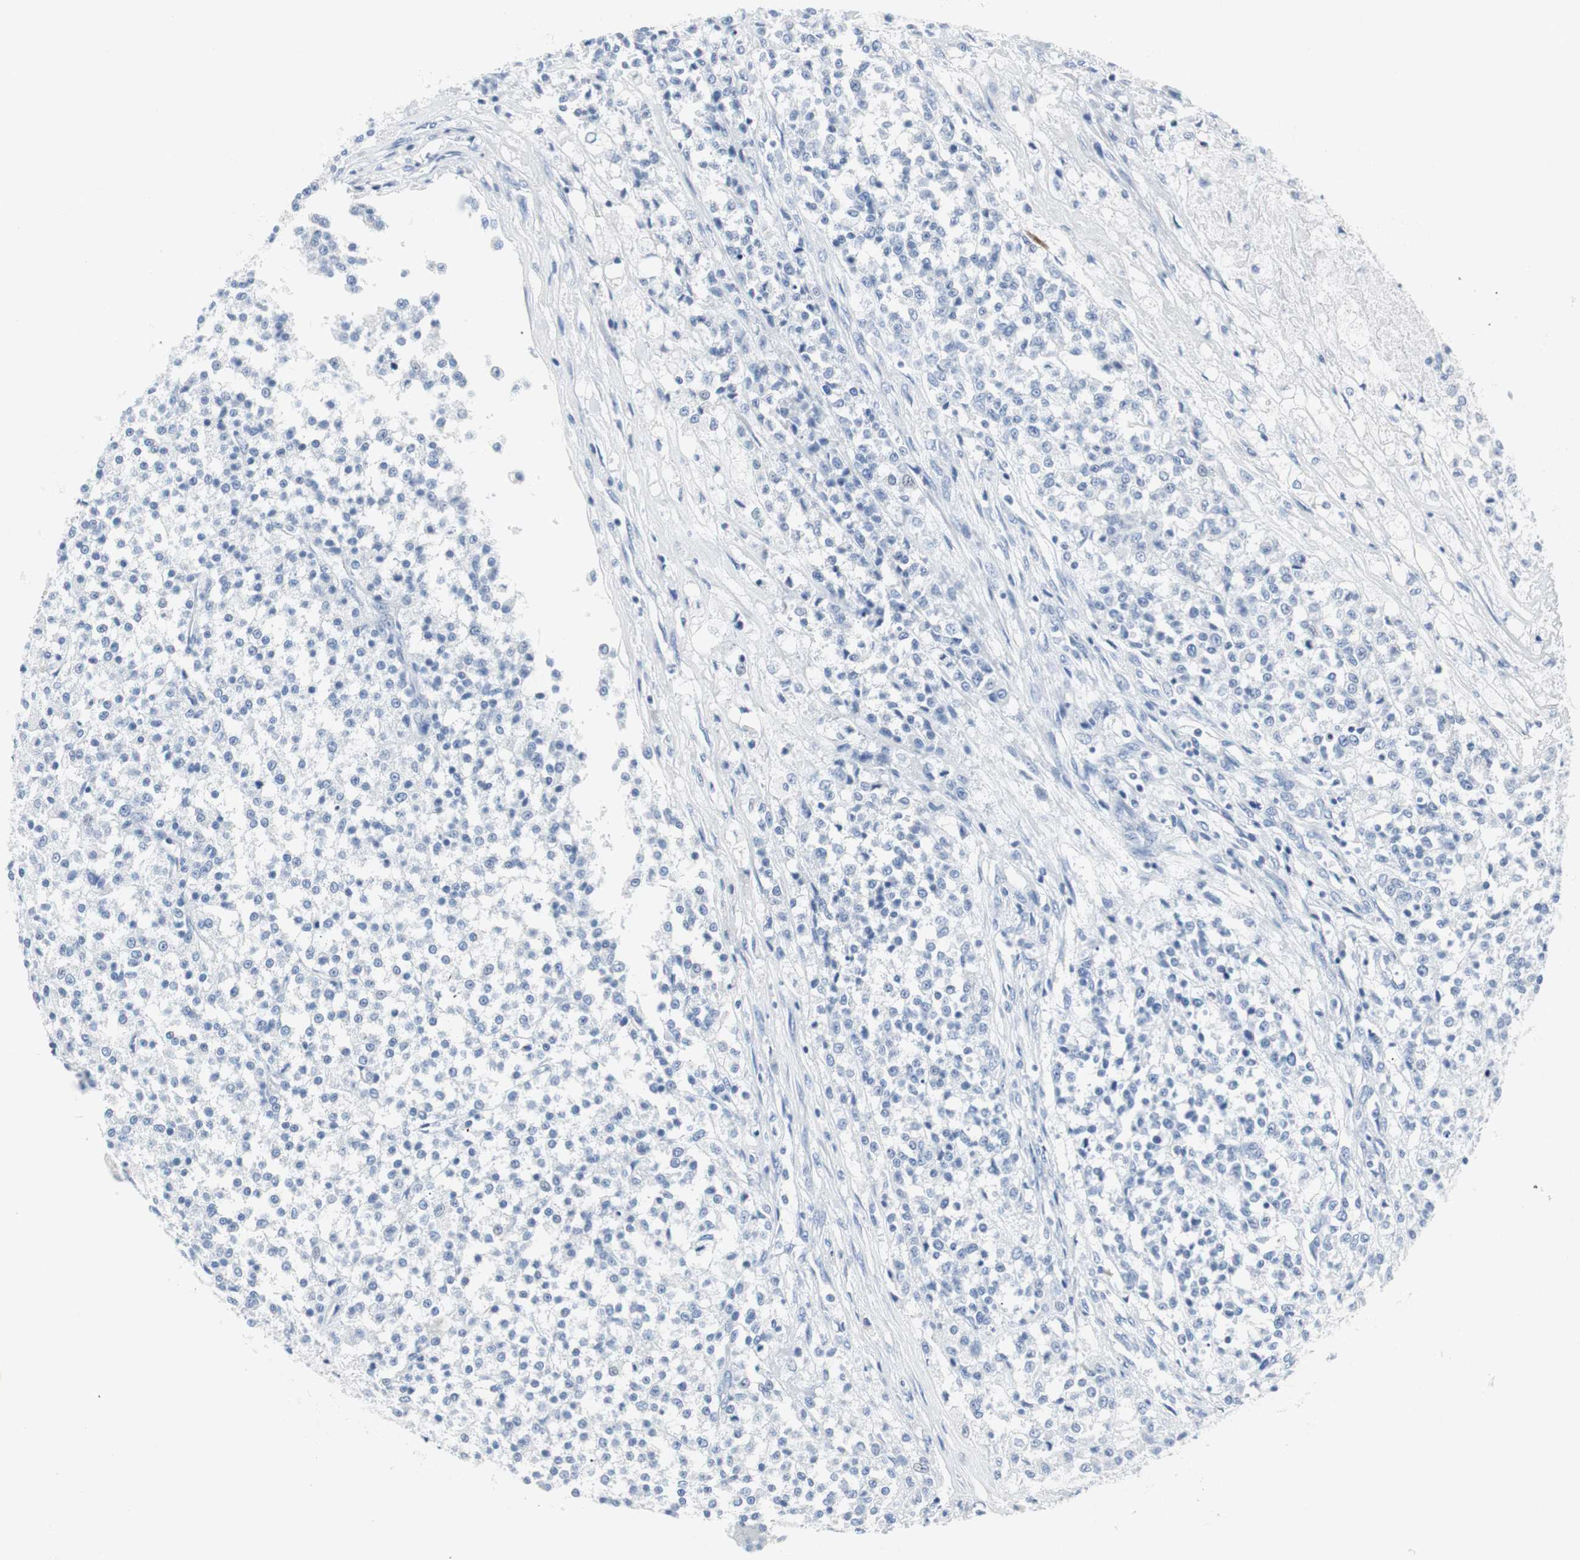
{"staining": {"intensity": "negative", "quantity": "none", "location": "none"}, "tissue": "testis cancer", "cell_type": "Tumor cells", "image_type": "cancer", "snomed": [{"axis": "morphology", "description": "Seminoma, NOS"}, {"axis": "topography", "description": "Testis"}], "caption": "This micrograph is of testis cancer (seminoma) stained with IHC to label a protein in brown with the nuclei are counter-stained blue. There is no staining in tumor cells.", "gene": "GAP43", "patient": {"sex": "male", "age": 59}}